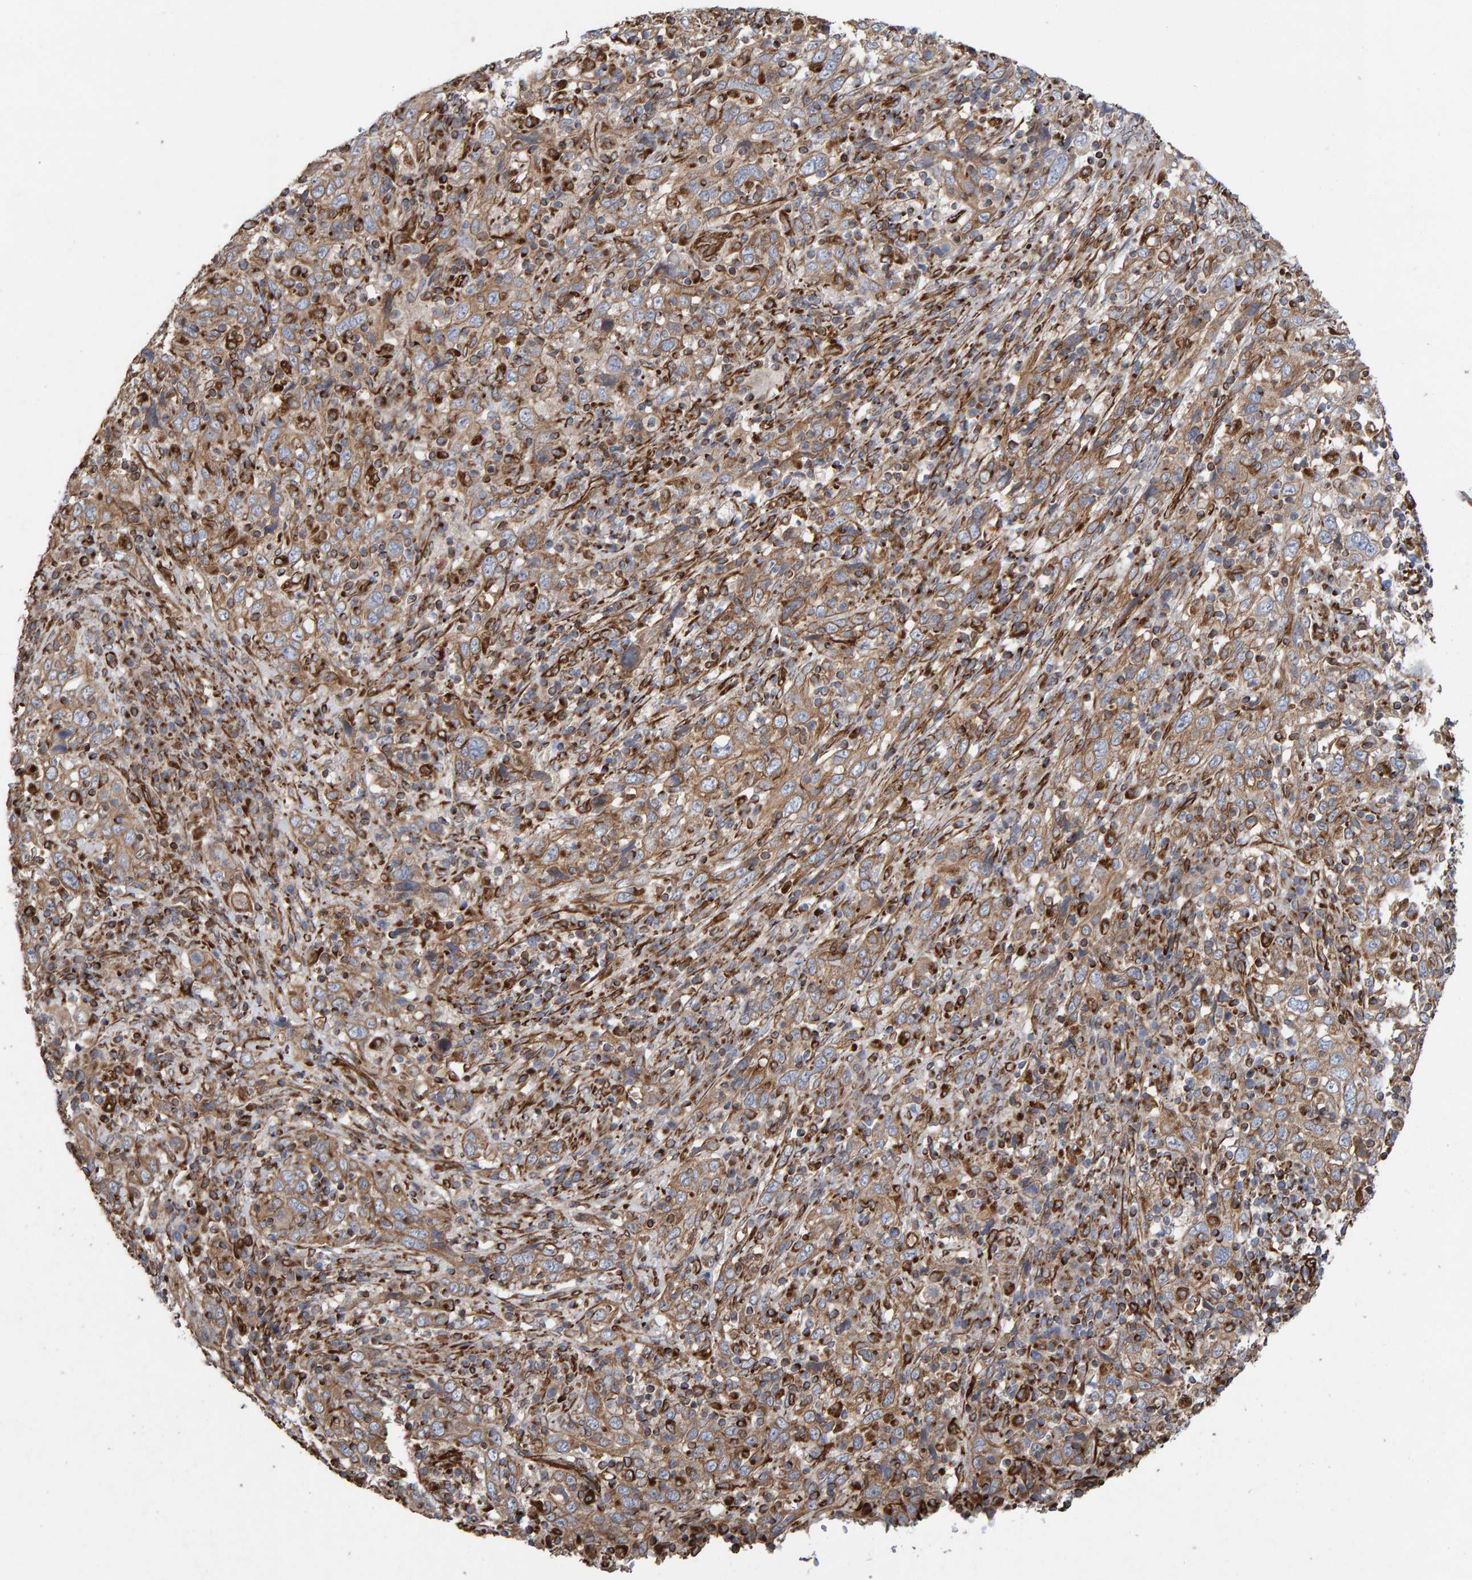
{"staining": {"intensity": "weak", "quantity": ">75%", "location": "cytoplasmic/membranous"}, "tissue": "cervical cancer", "cell_type": "Tumor cells", "image_type": "cancer", "snomed": [{"axis": "morphology", "description": "Squamous cell carcinoma, NOS"}, {"axis": "topography", "description": "Cervix"}], "caption": "Weak cytoplasmic/membranous staining for a protein is present in about >75% of tumor cells of squamous cell carcinoma (cervical) using immunohistochemistry (IHC).", "gene": "ZNF347", "patient": {"sex": "female", "age": 46}}